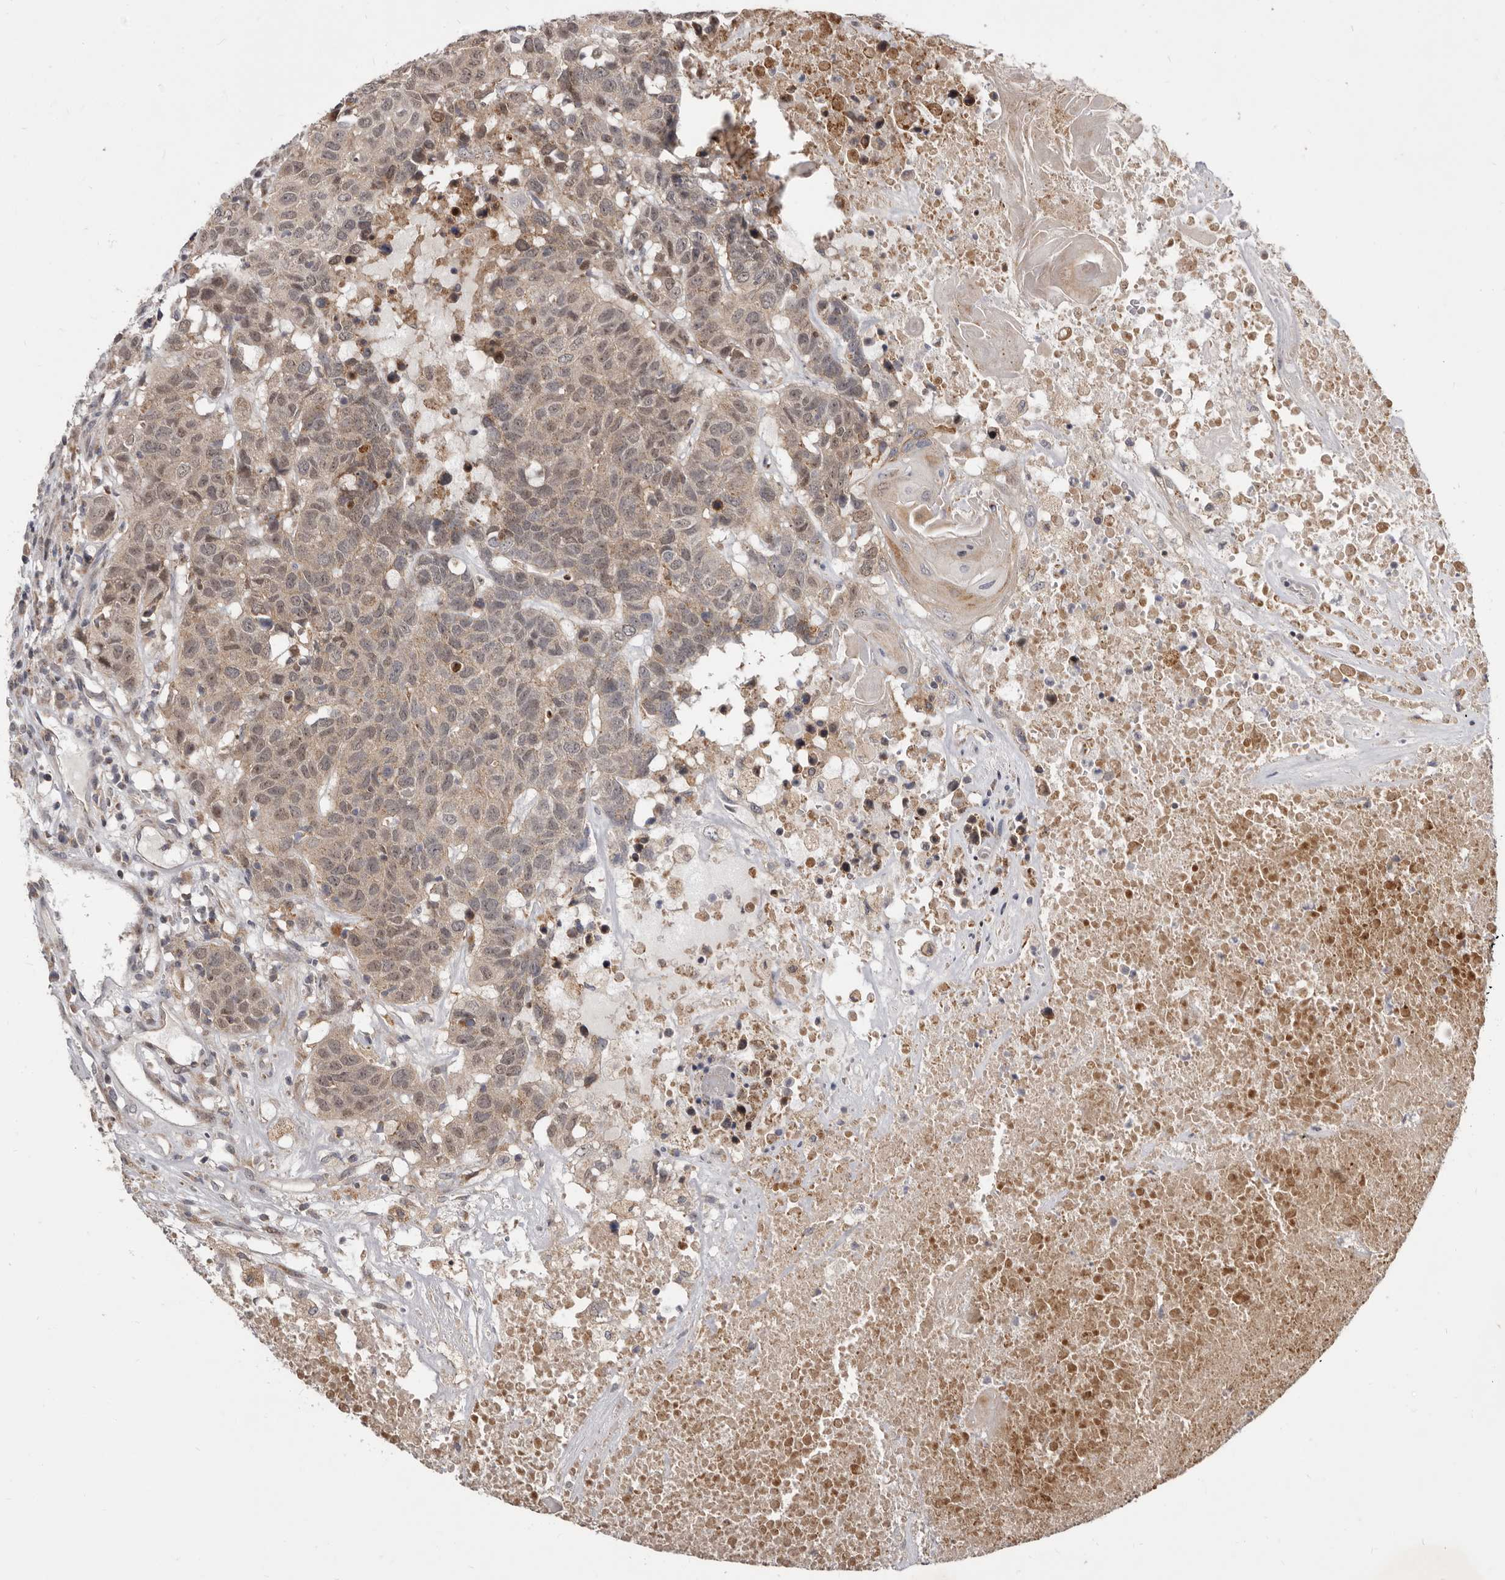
{"staining": {"intensity": "weak", "quantity": "25%-75%", "location": "cytoplasmic/membranous,nuclear"}, "tissue": "head and neck cancer", "cell_type": "Tumor cells", "image_type": "cancer", "snomed": [{"axis": "morphology", "description": "Squamous cell carcinoma, NOS"}, {"axis": "topography", "description": "Head-Neck"}], "caption": "Immunohistochemical staining of head and neck cancer (squamous cell carcinoma) shows low levels of weak cytoplasmic/membranous and nuclear protein expression in approximately 25%-75% of tumor cells.", "gene": "SMC4", "patient": {"sex": "male", "age": 66}}